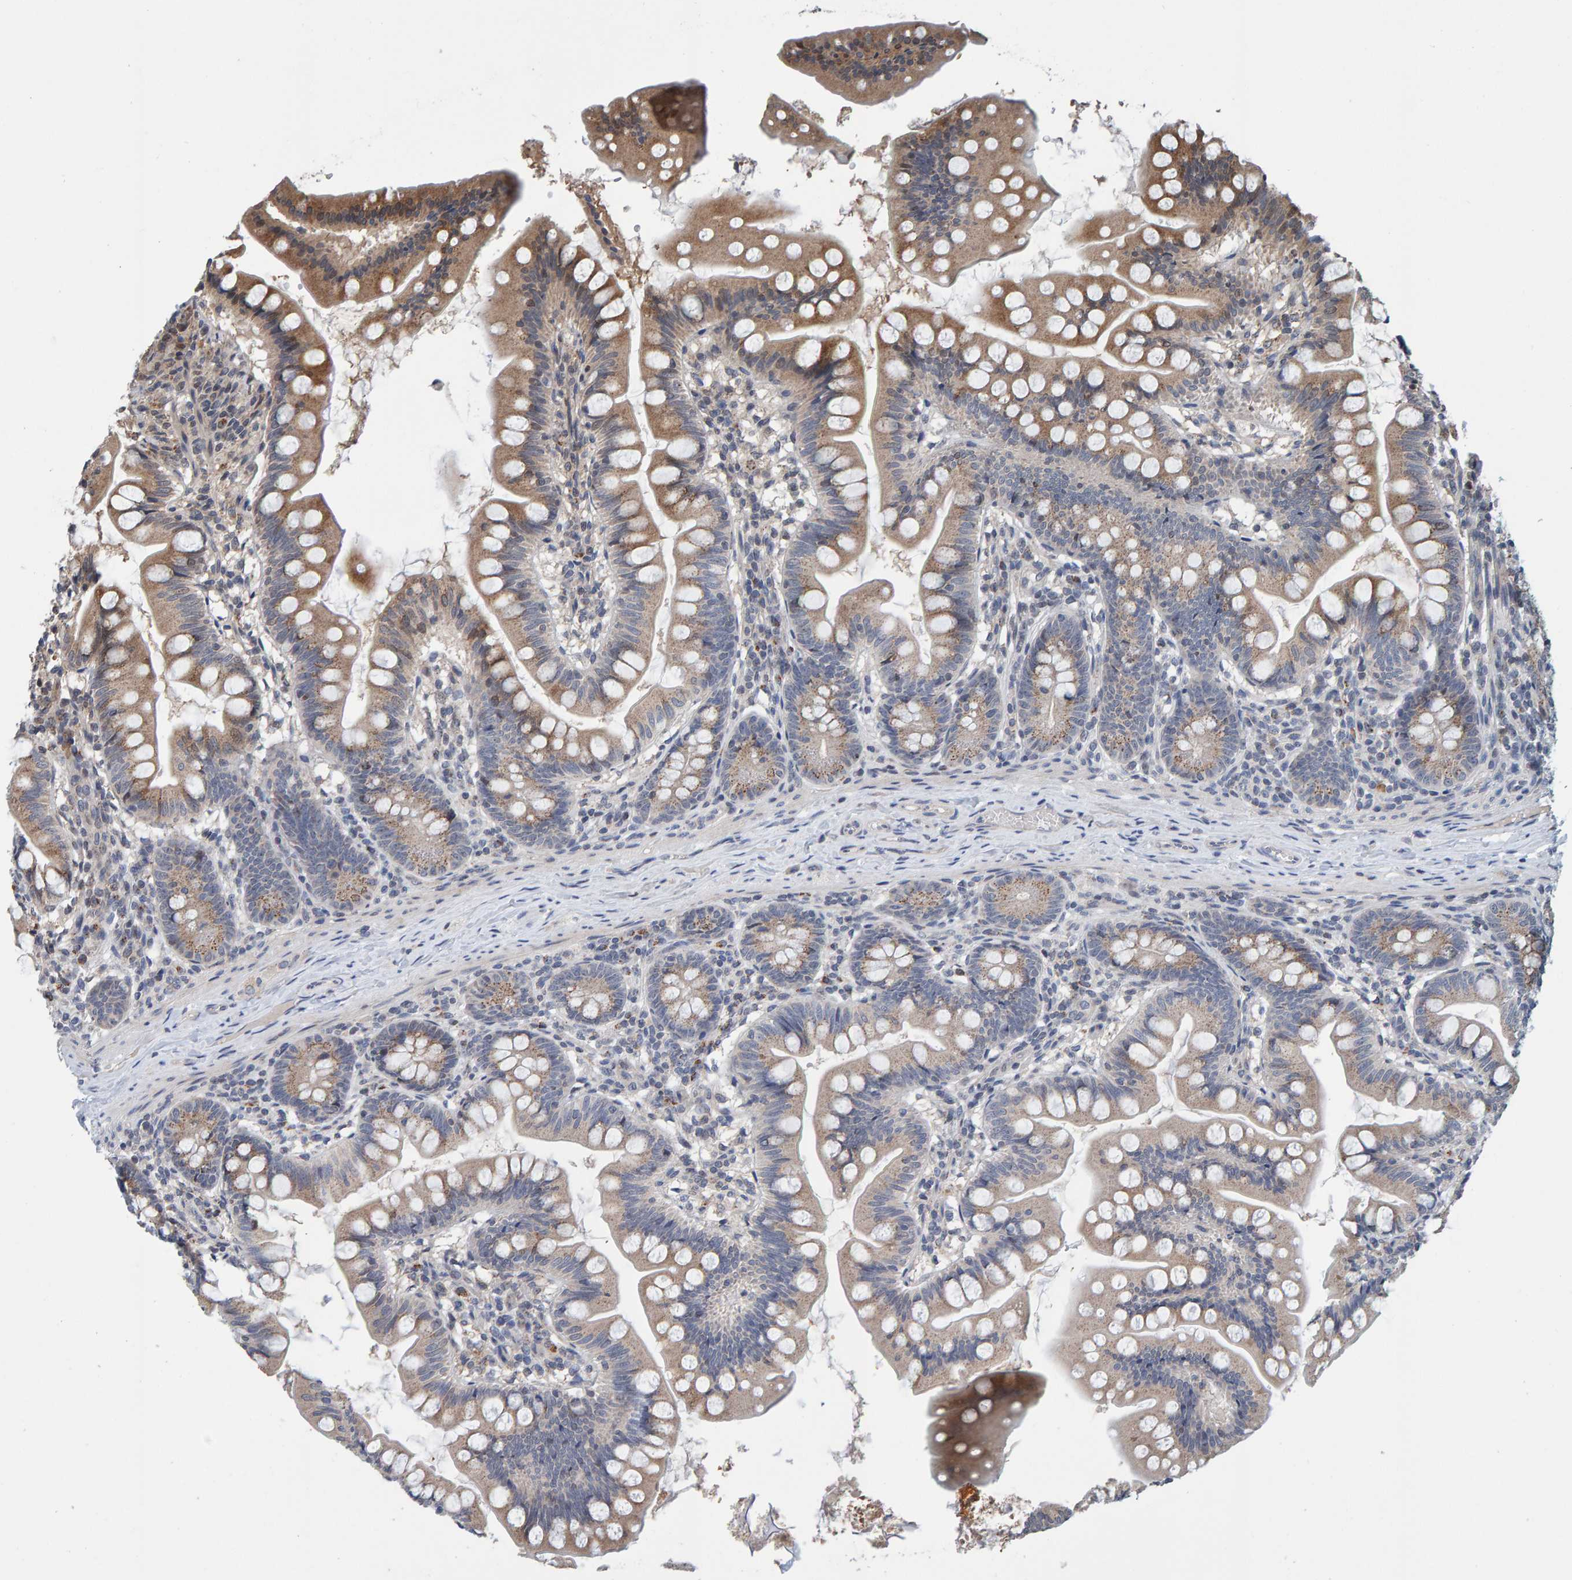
{"staining": {"intensity": "moderate", "quantity": "25%-75%", "location": "cytoplasmic/membranous"}, "tissue": "small intestine", "cell_type": "Glandular cells", "image_type": "normal", "snomed": [{"axis": "morphology", "description": "Normal tissue, NOS"}, {"axis": "topography", "description": "Small intestine"}], "caption": "A brown stain highlights moderate cytoplasmic/membranous staining of a protein in glandular cells of normal human small intestine.", "gene": "CCDC25", "patient": {"sex": "male", "age": 7}}